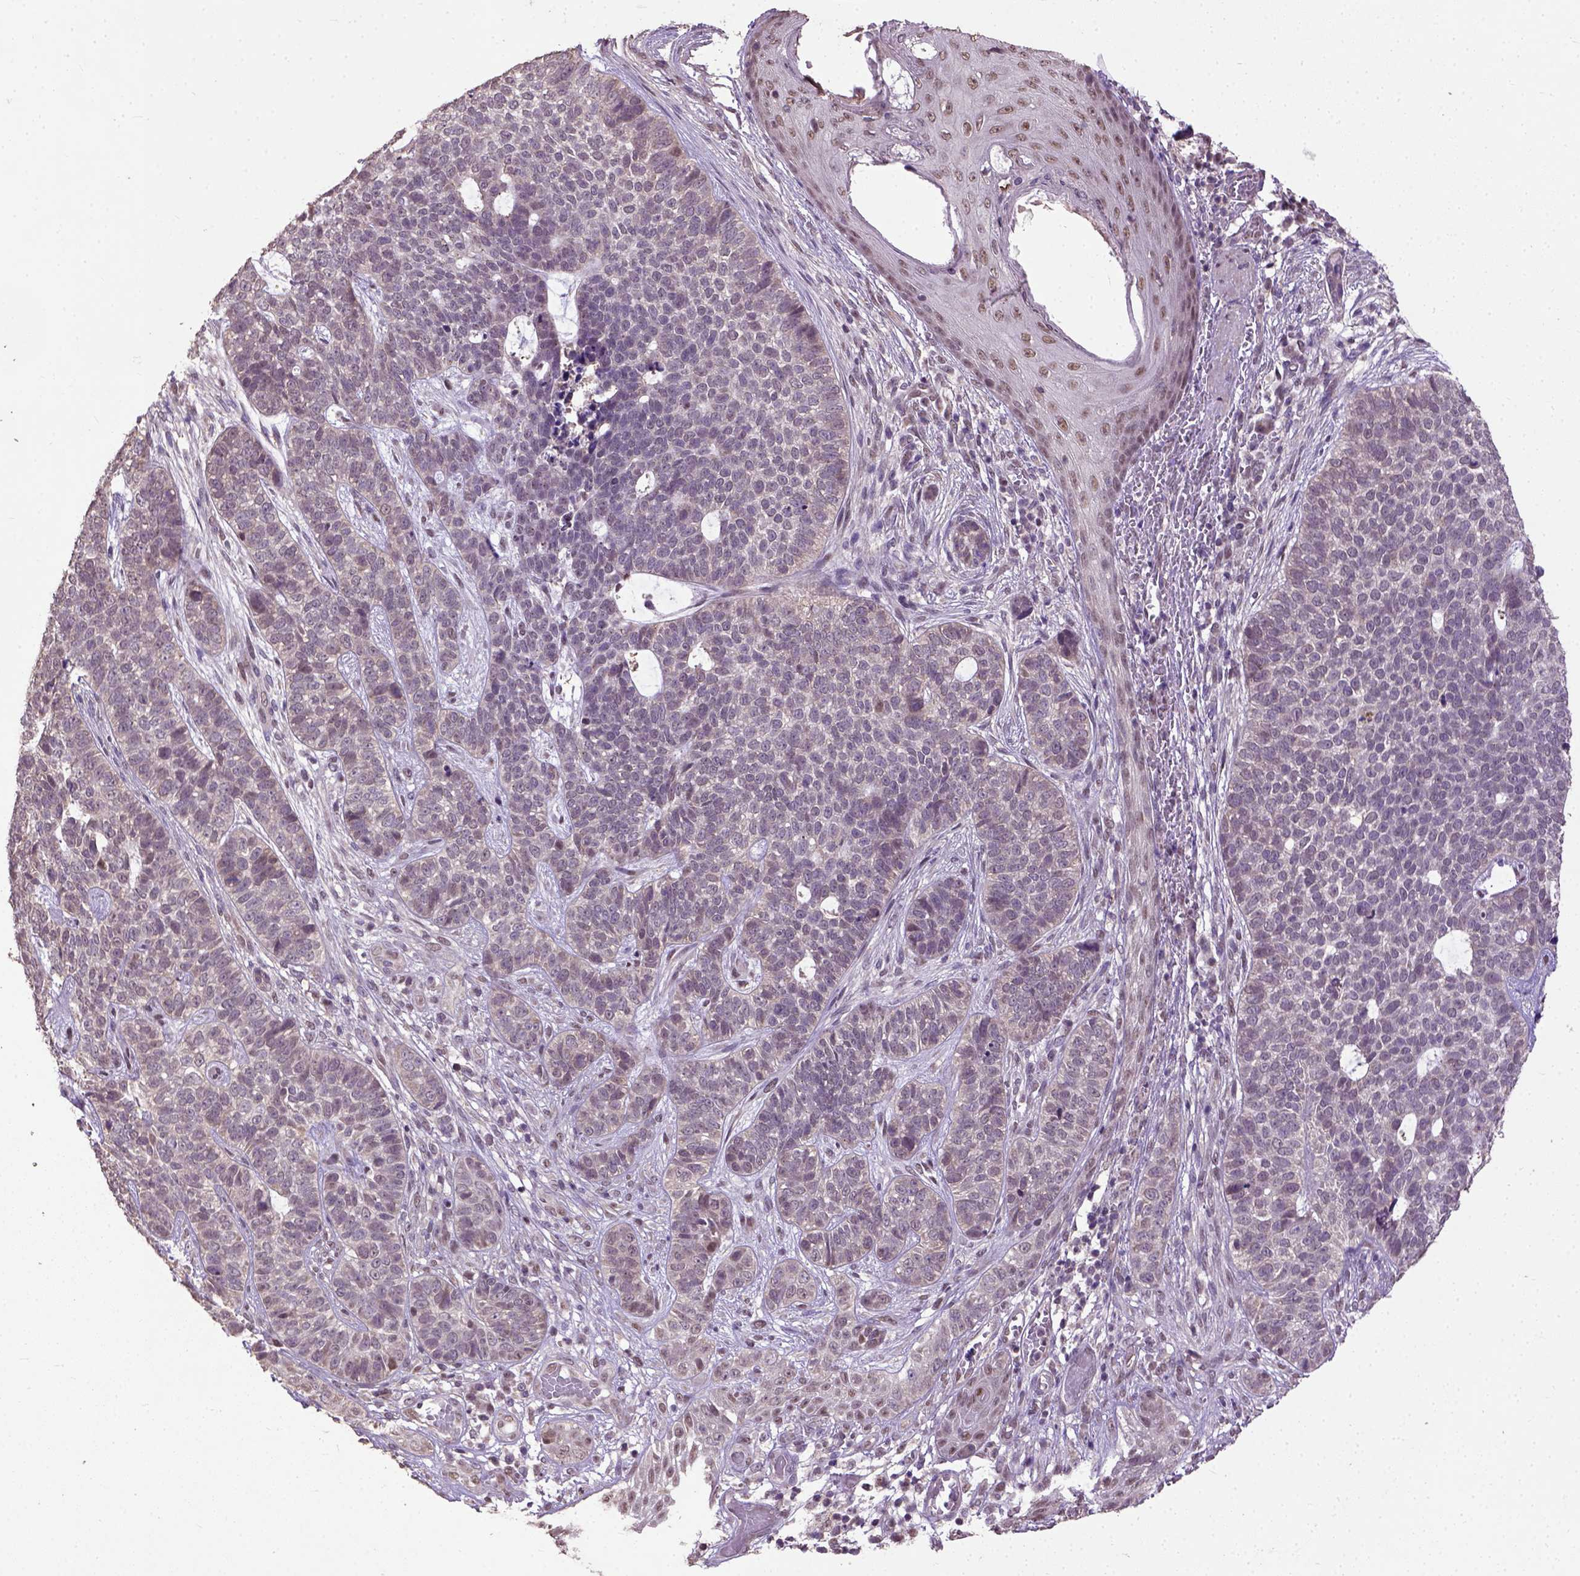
{"staining": {"intensity": "moderate", "quantity": "<25%", "location": "nuclear"}, "tissue": "skin cancer", "cell_type": "Tumor cells", "image_type": "cancer", "snomed": [{"axis": "morphology", "description": "Basal cell carcinoma"}, {"axis": "topography", "description": "Skin"}], "caption": "Immunohistochemistry of human skin cancer shows low levels of moderate nuclear staining in about <25% of tumor cells.", "gene": "UBA3", "patient": {"sex": "female", "age": 69}}